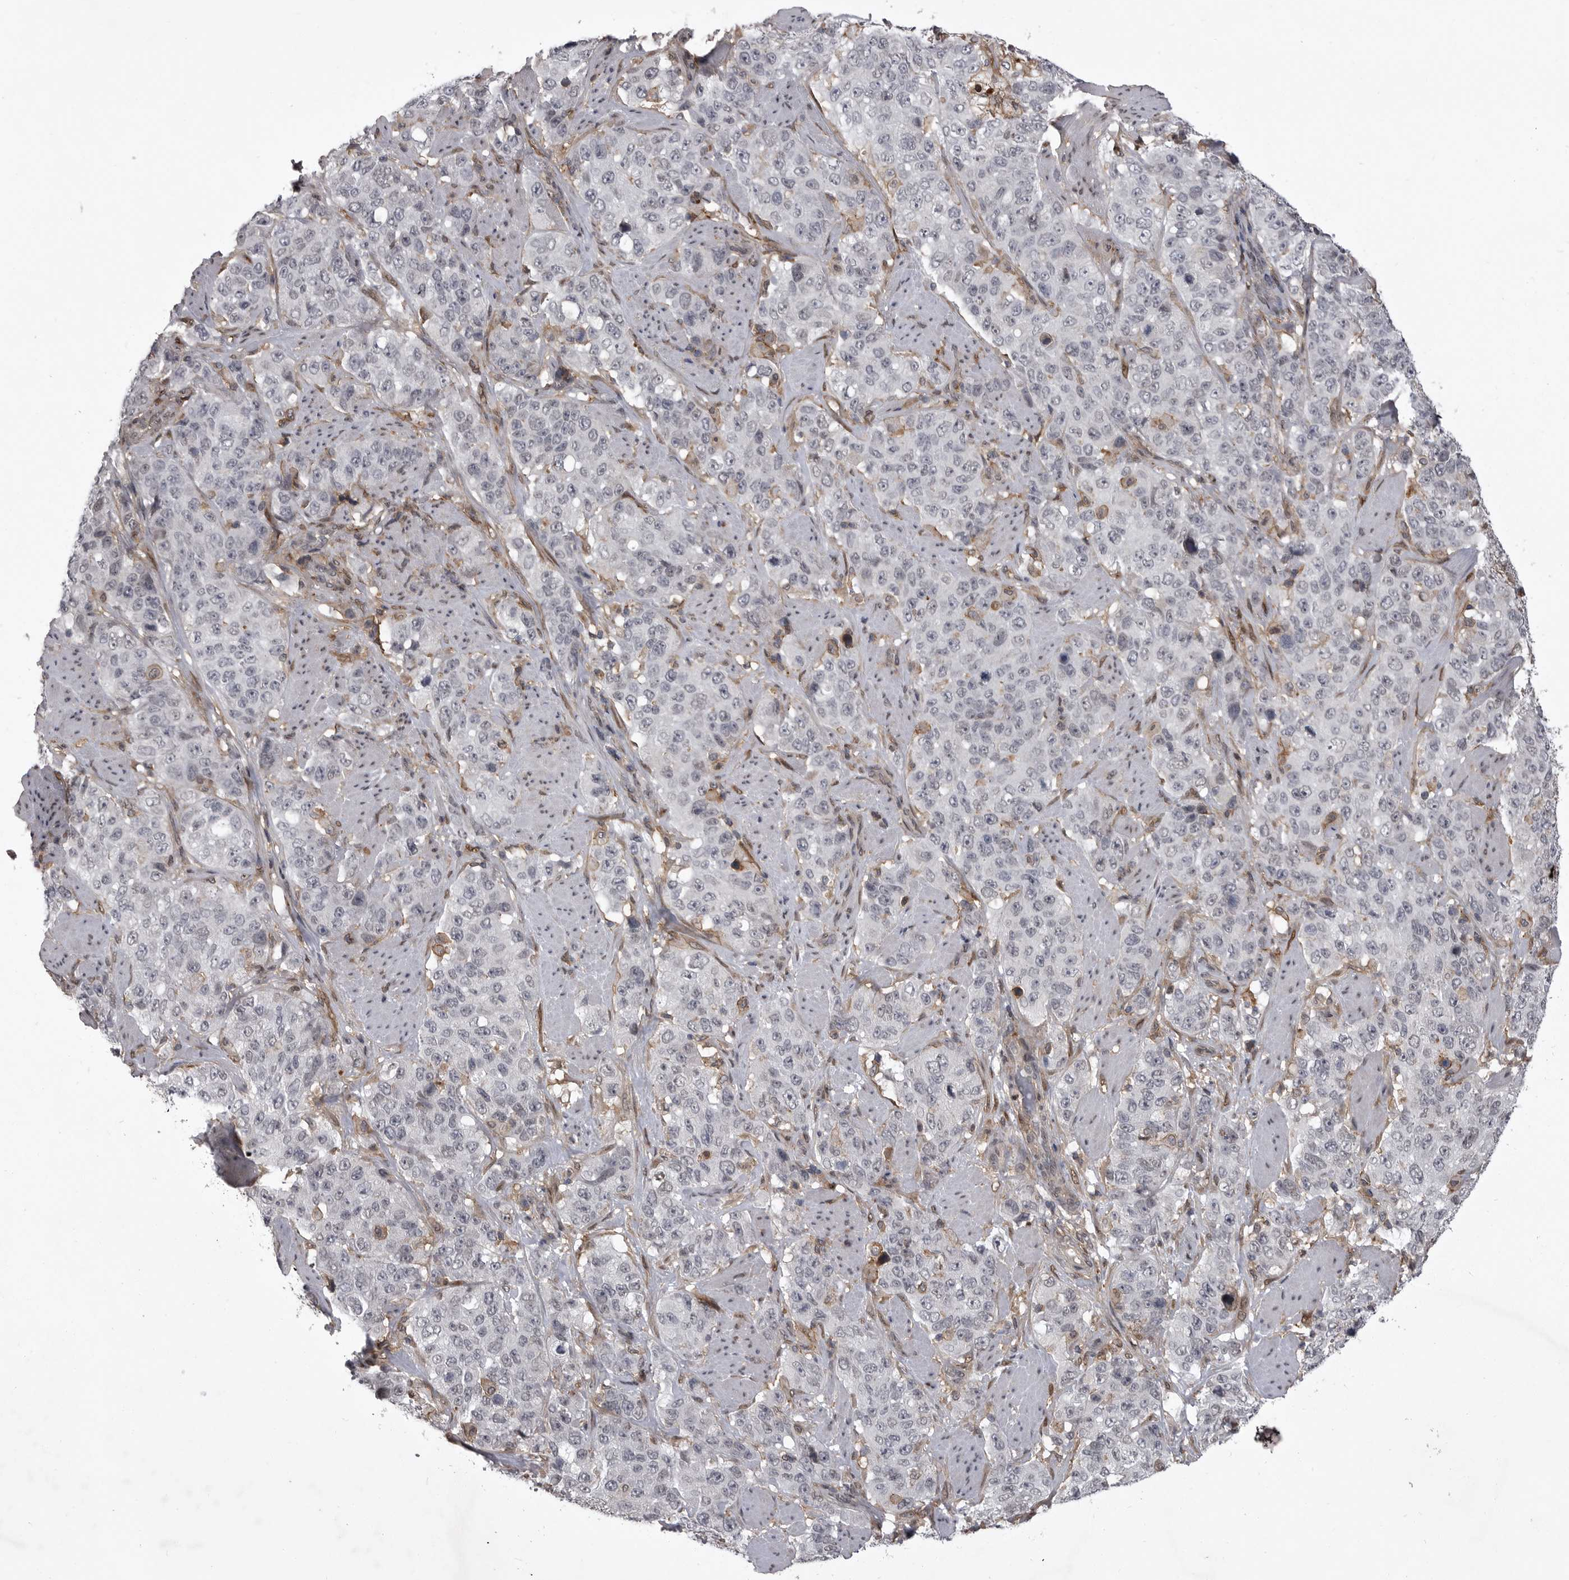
{"staining": {"intensity": "negative", "quantity": "none", "location": "none"}, "tissue": "stomach cancer", "cell_type": "Tumor cells", "image_type": "cancer", "snomed": [{"axis": "morphology", "description": "Adenocarcinoma, NOS"}, {"axis": "topography", "description": "Stomach"}], "caption": "Tumor cells show no significant protein positivity in adenocarcinoma (stomach).", "gene": "ABL1", "patient": {"sex": "male", "age": 48}}